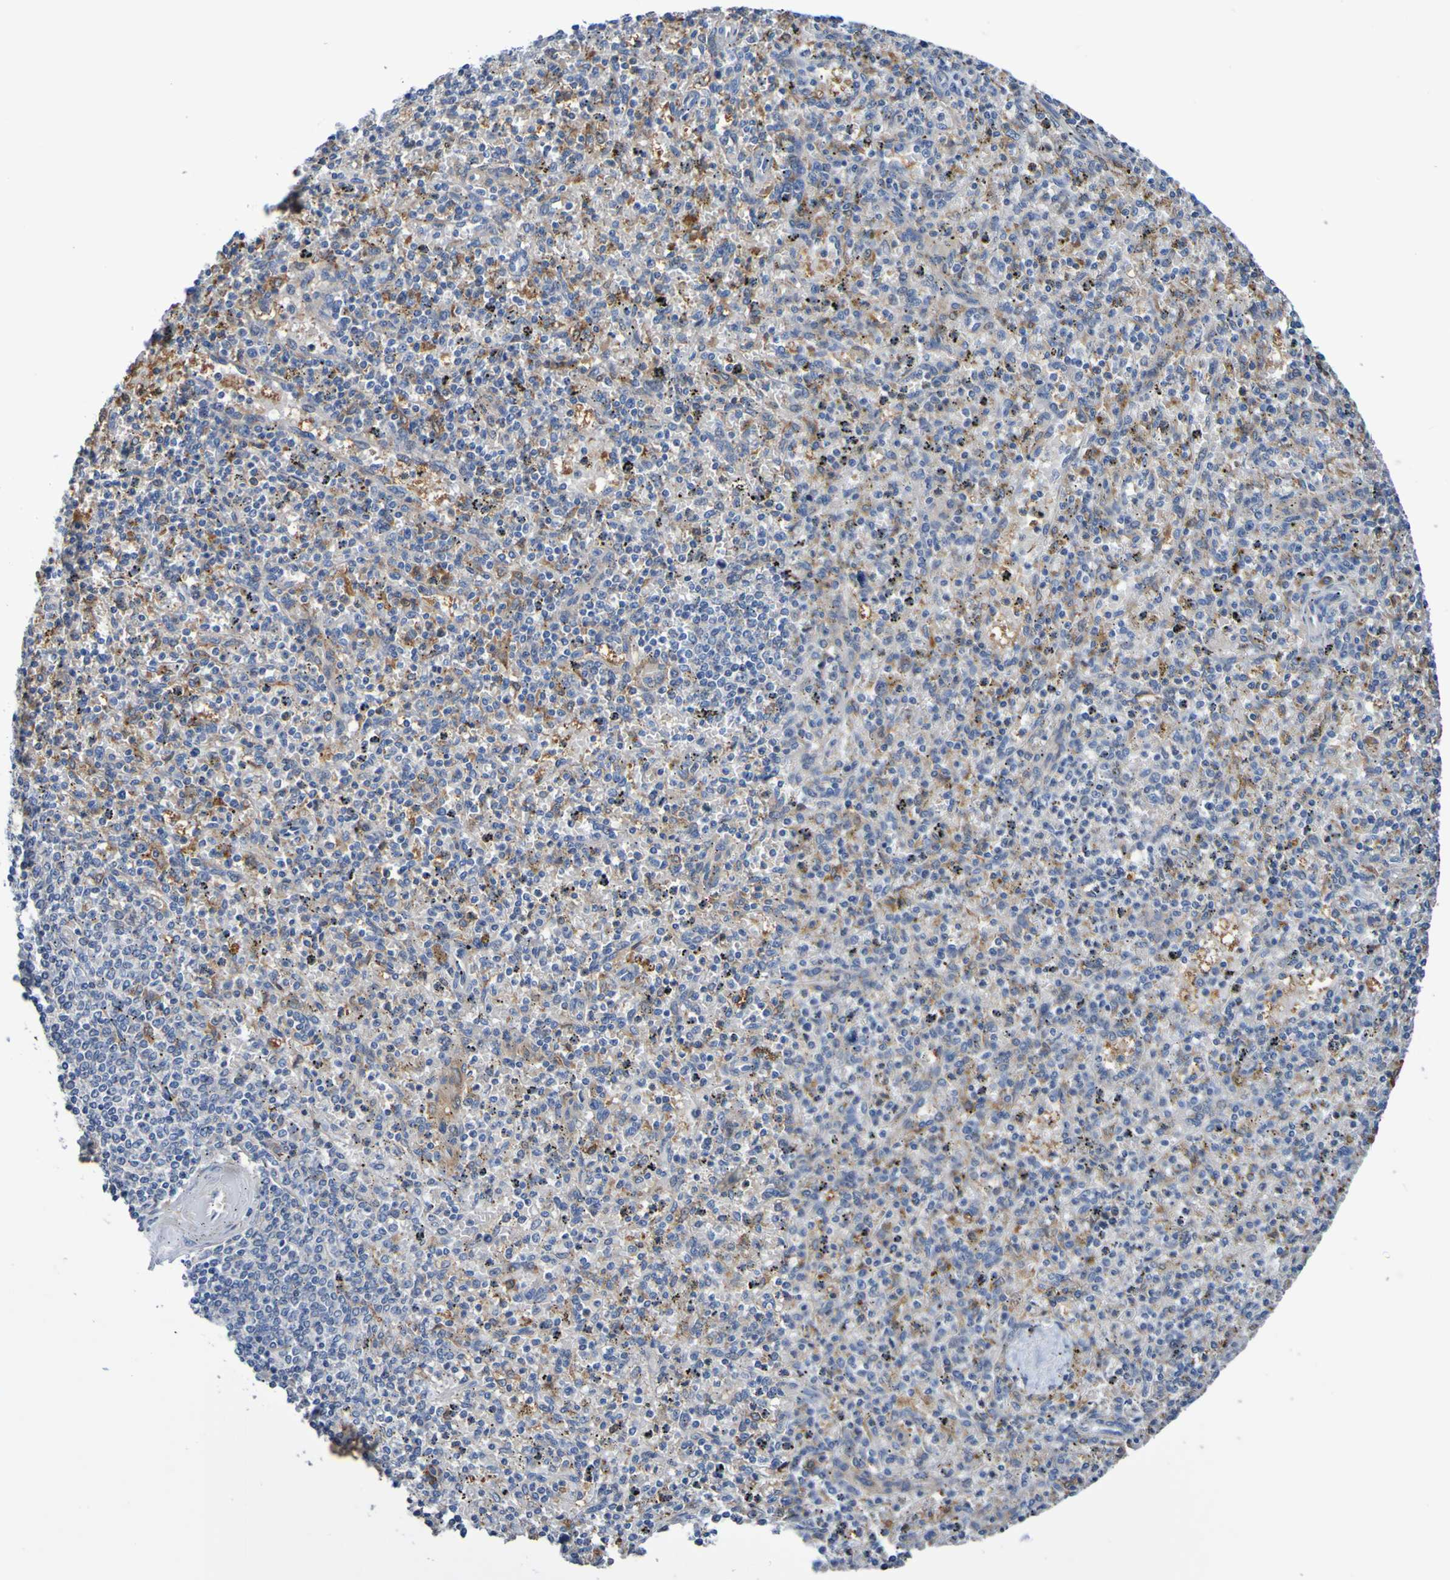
{"staining": {"intensity": "weak", "quantity": ">75%", "location": "cytoplasmic/membranous"}, "tissue": "spleen", "cell_type": "Cells in red pulp", "image_type": "normal", "snomed": [{"axis": "morphology", "description": "Normal tissue, NOS"}, {"axis": "topography", "description": "Spleen"}], "caption": "The histopathology image shows immunohistochemical staining of benign spleen. There is weak cytoplasmic/membranous expression is identified in about >75% of cells in red pulp. The staining was performed using DAB (3,3'-diaminobenzidine) to visualize the protein expression in brown, while the nuclei were stained in blue with hematoxylin (Magnification: 20x).", "gene": "METAP2", "patient": {"sex": "male", "age": 72}}